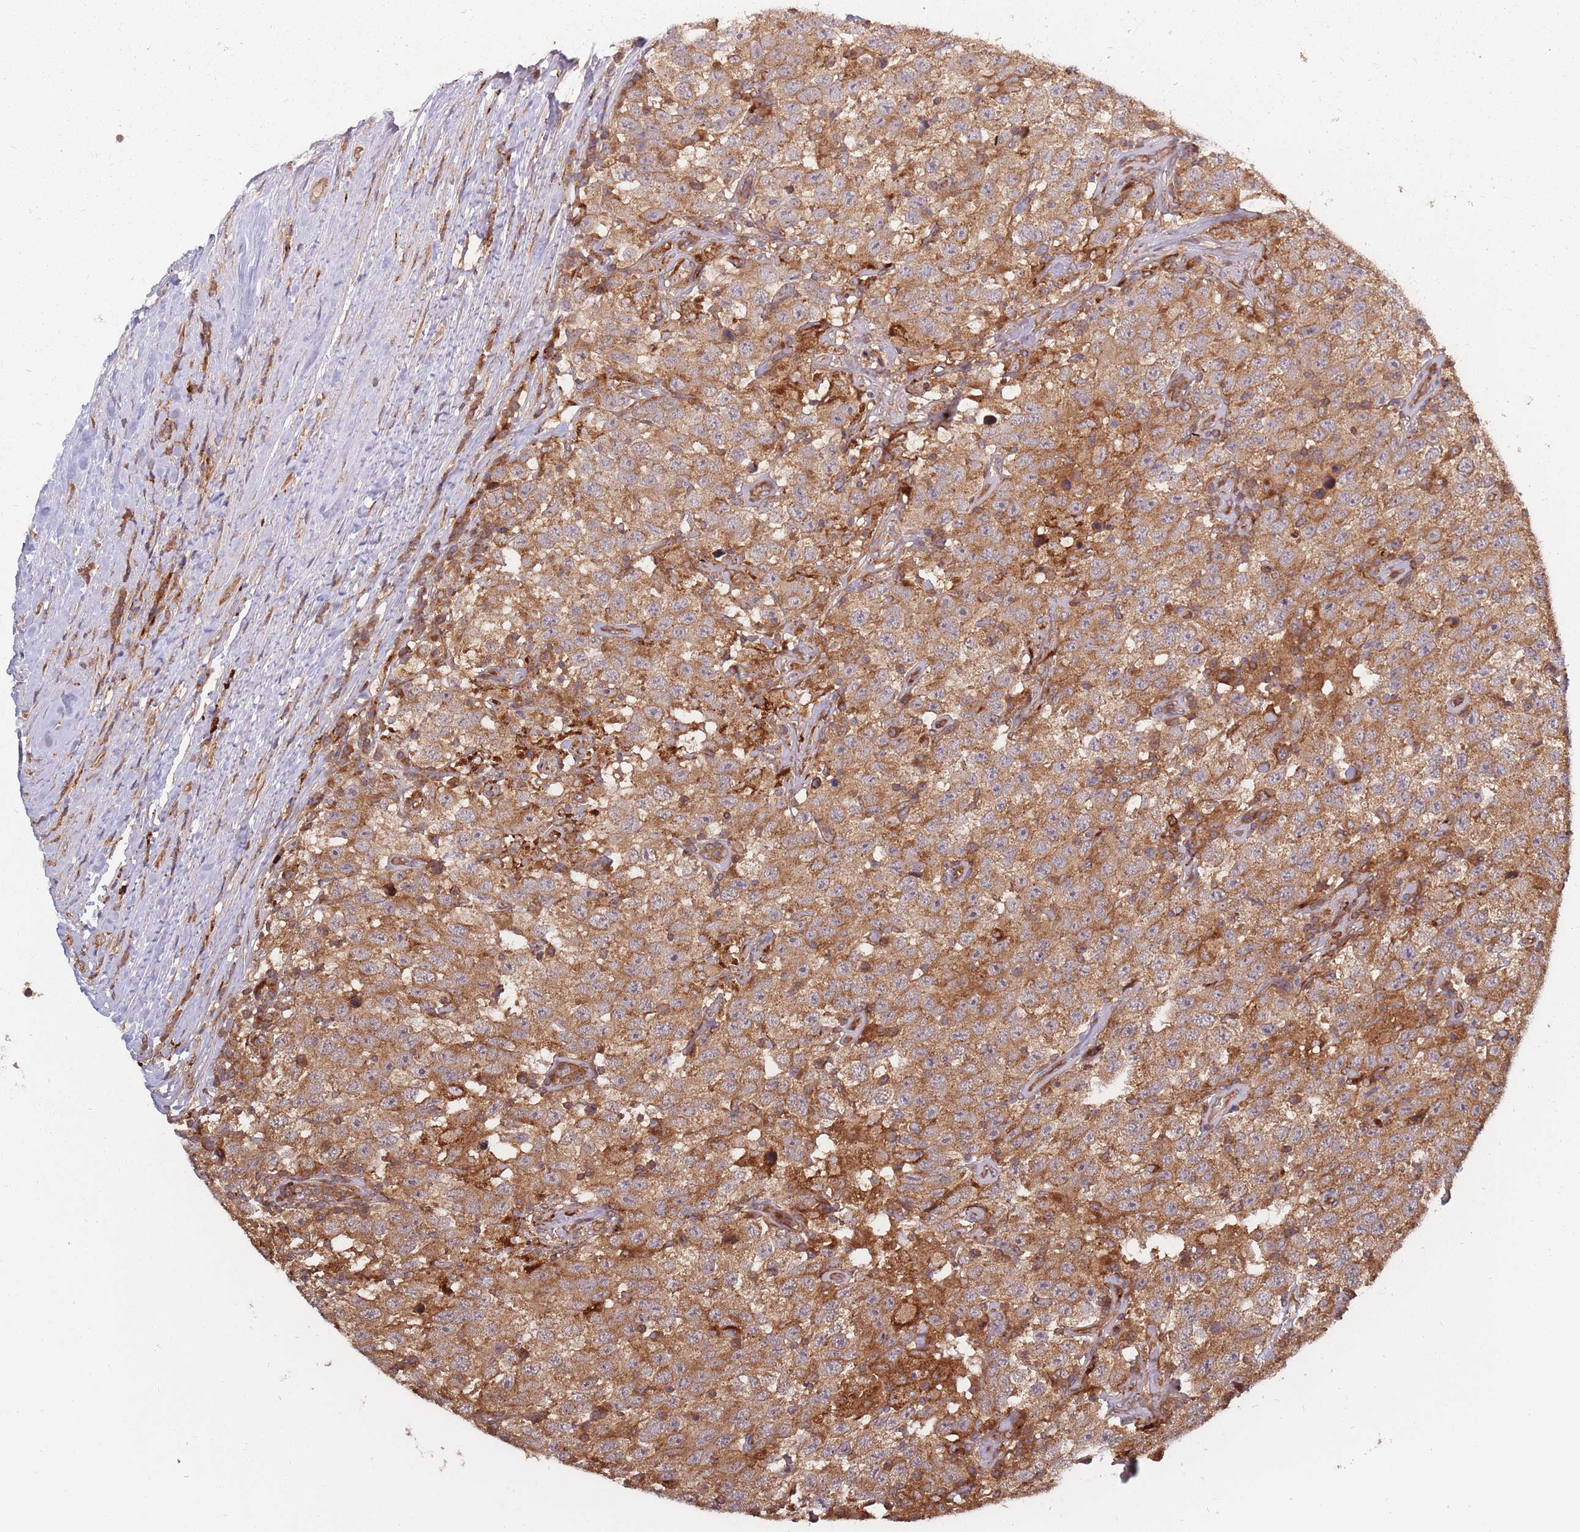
{"staining": {"intensity": "moderate", "quantity": ">75%", "location": "cytoplasmic/membranous"}, "tissue": "testis cancer", "cell_type": "Tumor cells", "image_type": "cancer", "snomed": [{"axis": "morphology", "description": "Seminoma, NOS"}, {"axis": "topography", "description": "Testis"}], "caption": "Immunohistochemistry micrograph of neoplastic tissue: human testis cancer (seminoma) stained using immunohistochemistry exhibits medium levels of moderate protein expression localized specifically in the cytoplasmic/membranous of tumor cells, appearing as a cytoplasmic/membranous brown color.", "gene": "RASSF2", "patient": {"sex": "male", "age": 41}}